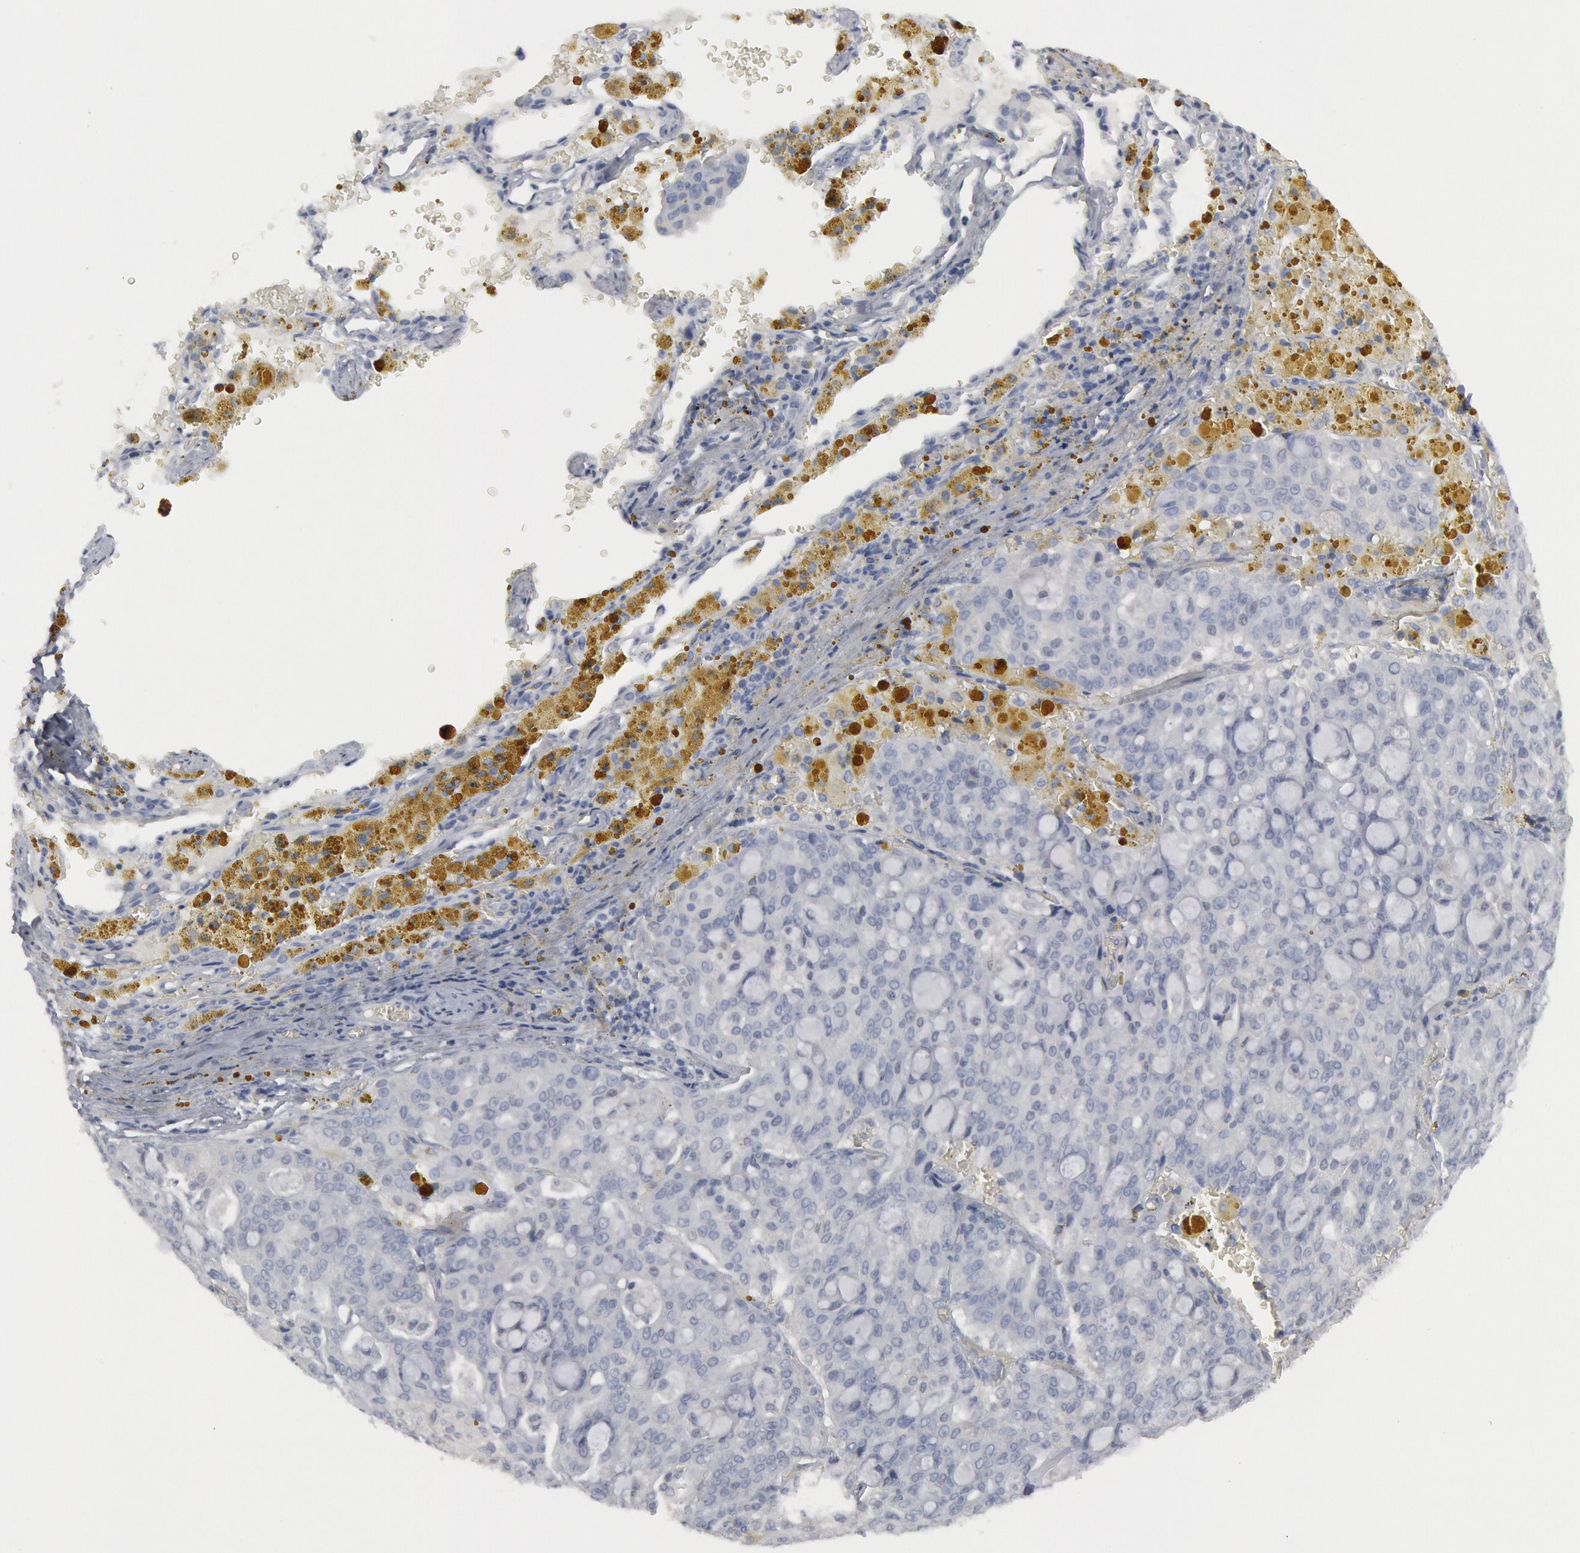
{"staining": {"intensity": "negative", "quantity": "none", "location": "none"}, "tissue": "lung cancer", "cell_type": "Tumor cells", "image_type": "cancer", "snomed": [{"axis": "morphology", "description": "Adenocarcinoma, NOS"}, {"axis": "topography", "description": "Lung"}], "caption": "Micrograph shows no protein positivity in tumor cells of lung cancer (adenocarcinoma) tissue.", "gene": "DMC1", "patient": {"sex": "female", "age": 44}}